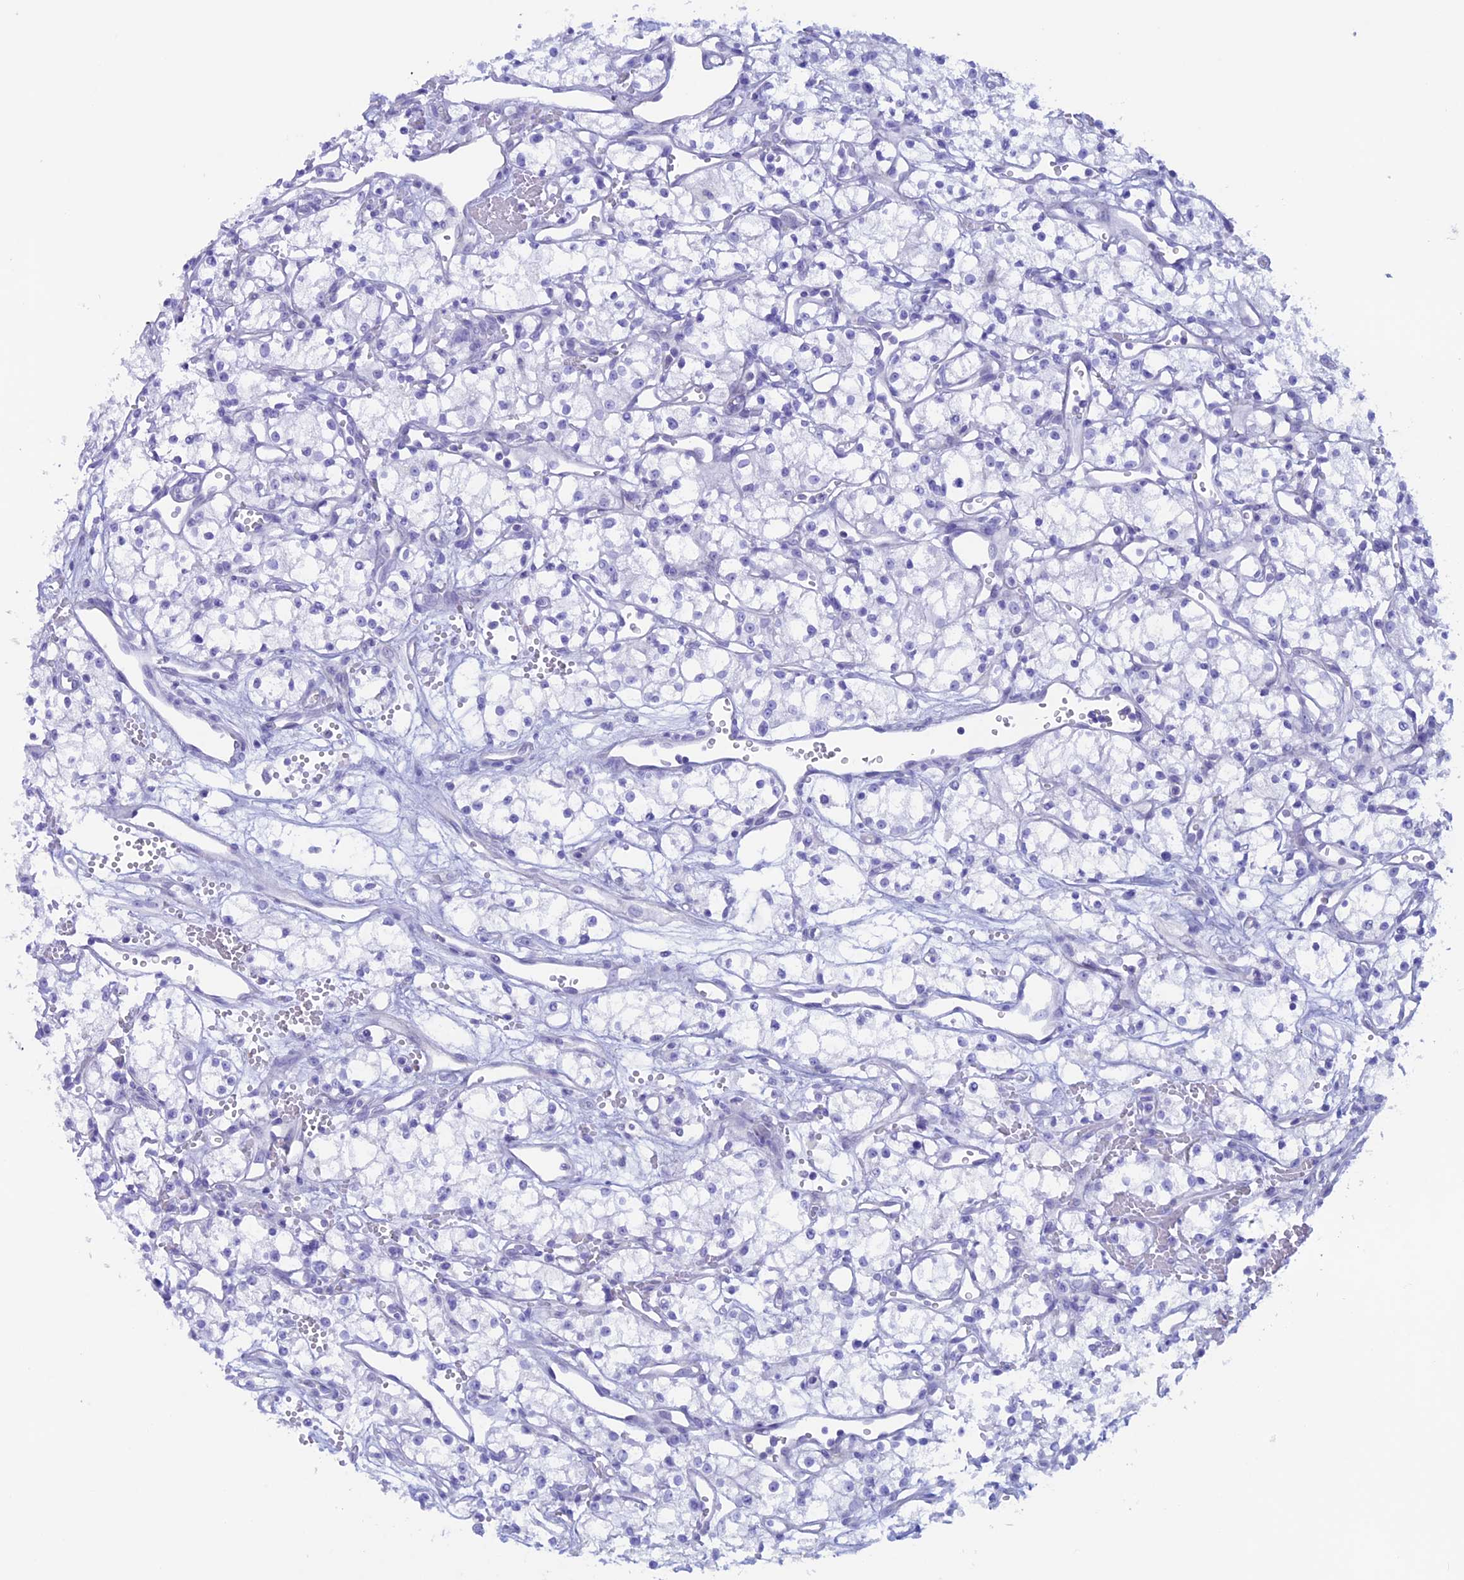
{"staining": {"intensity": "negative", "quantity": "none", "location": "none"}, "tissue": "renal cancer", "cell_type": "Tumor cells", "image_type": "cancer", "snomed": [{"axis": "morphology", "description": "Adenocarcinoma, NOS"}, {"axis": "topography", "description": "Kidney"}], "caption": "Histopathology image shows no significant protein expression in tumor cells of adenocarcinoma (renal).", "gene": "RP1", "patient": {"sex": "male", "age": 59}}